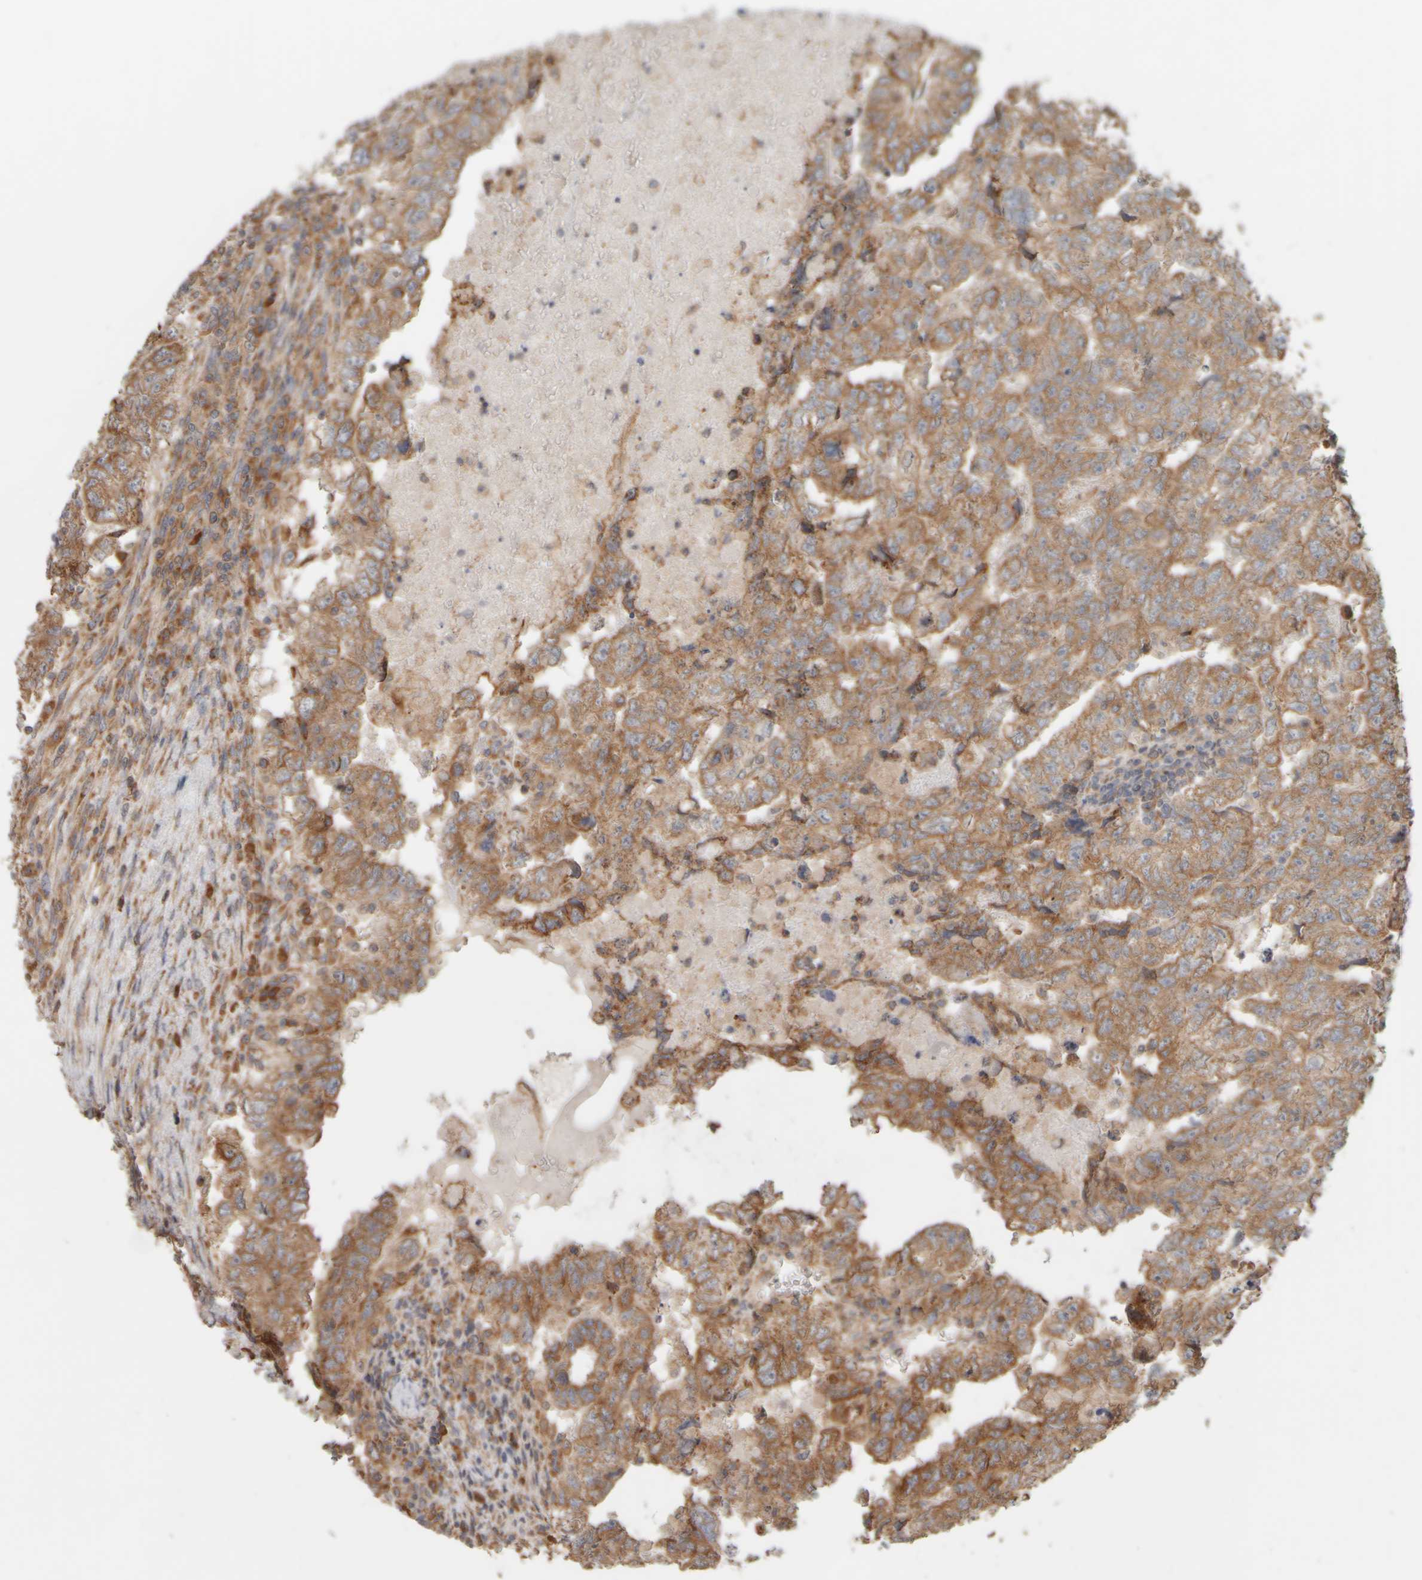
{"staining": {"intensity": "moderate", "quantity": ">75%", "location": "cytoplasmic/membranous"}, "tissue": "testis cancer", "cell_type": "Tumor cells", "image_type": "cancer", "snomed": [{"axis": "morphology", "description": "Carcinoma, Embryonal, NOS"}, {"axis": "topography", "description": "Testis"}], "caption": "Immunohistochemistry histopathology image of neoplastic tissue: human testis cancer (embryonal carcinoma) stained using immunohistochemistry displays medium levels of moderate protein expression localized specifically in the cytoplasmic/membranous of tumor cells, appearing as a cytoplasmic/membranous brown color.", "gene": "EIF2B3", "patient": {"sex": "male", "age": 36}}